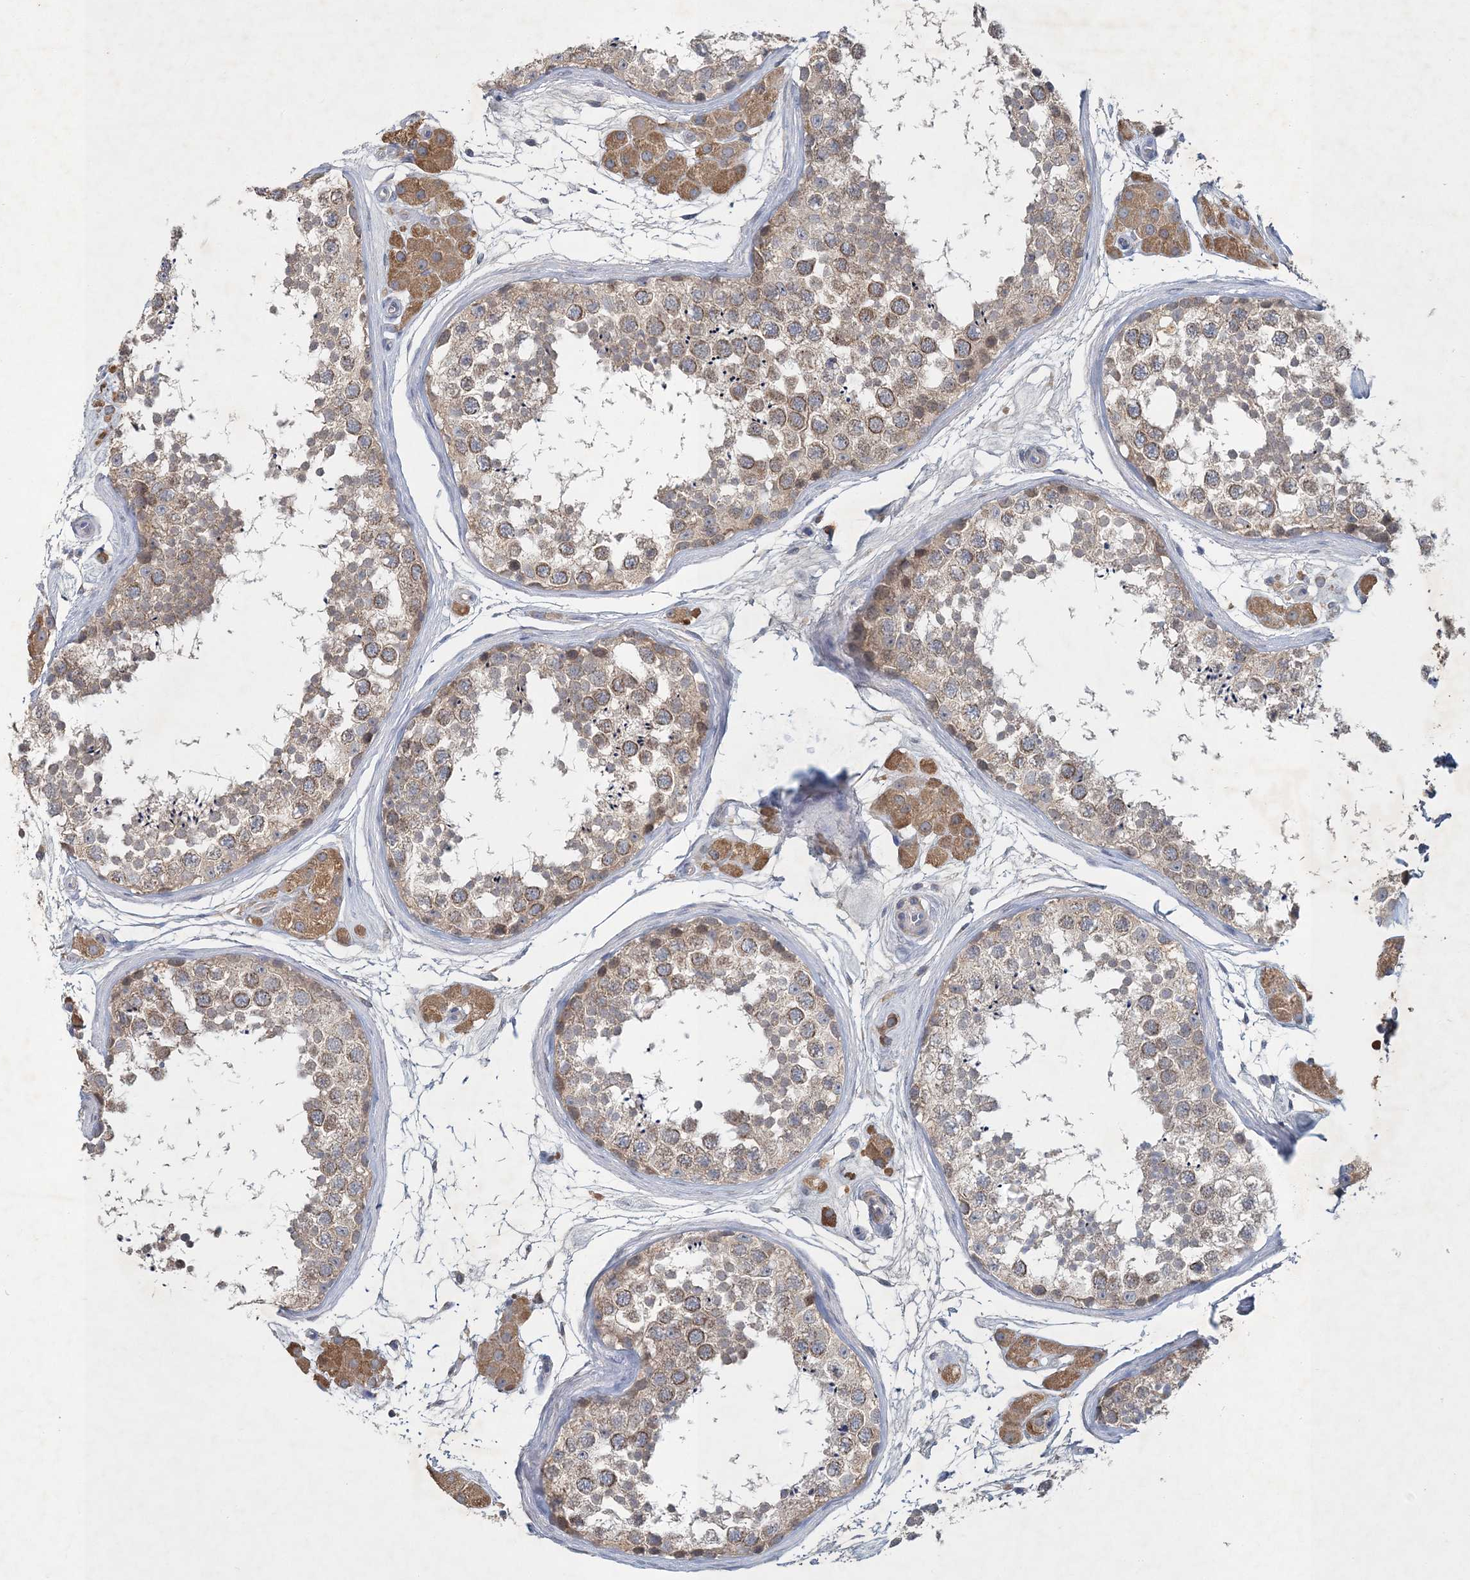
{"staining": {"intensity": "moderate", "quantity": "<25%", "location": "cytoplasmic/membranous"}, "tissue": "testis", "cell_type": "Cells in seminiferous ducts", "image_type": "normal", "snomed": [{"axis": "morphology", "description": "Normal tissue, NOS"}, {"axis": "topography", "description": "Testis"}], "caption": "IHC (DAB) staining of benign human testis reveals moderate cytoplasmic/membranous protein staining in about <25% of cells in seminiferous ducts.", "gene": "RNF25", "patient": {"sex": "male", "age": 56}}